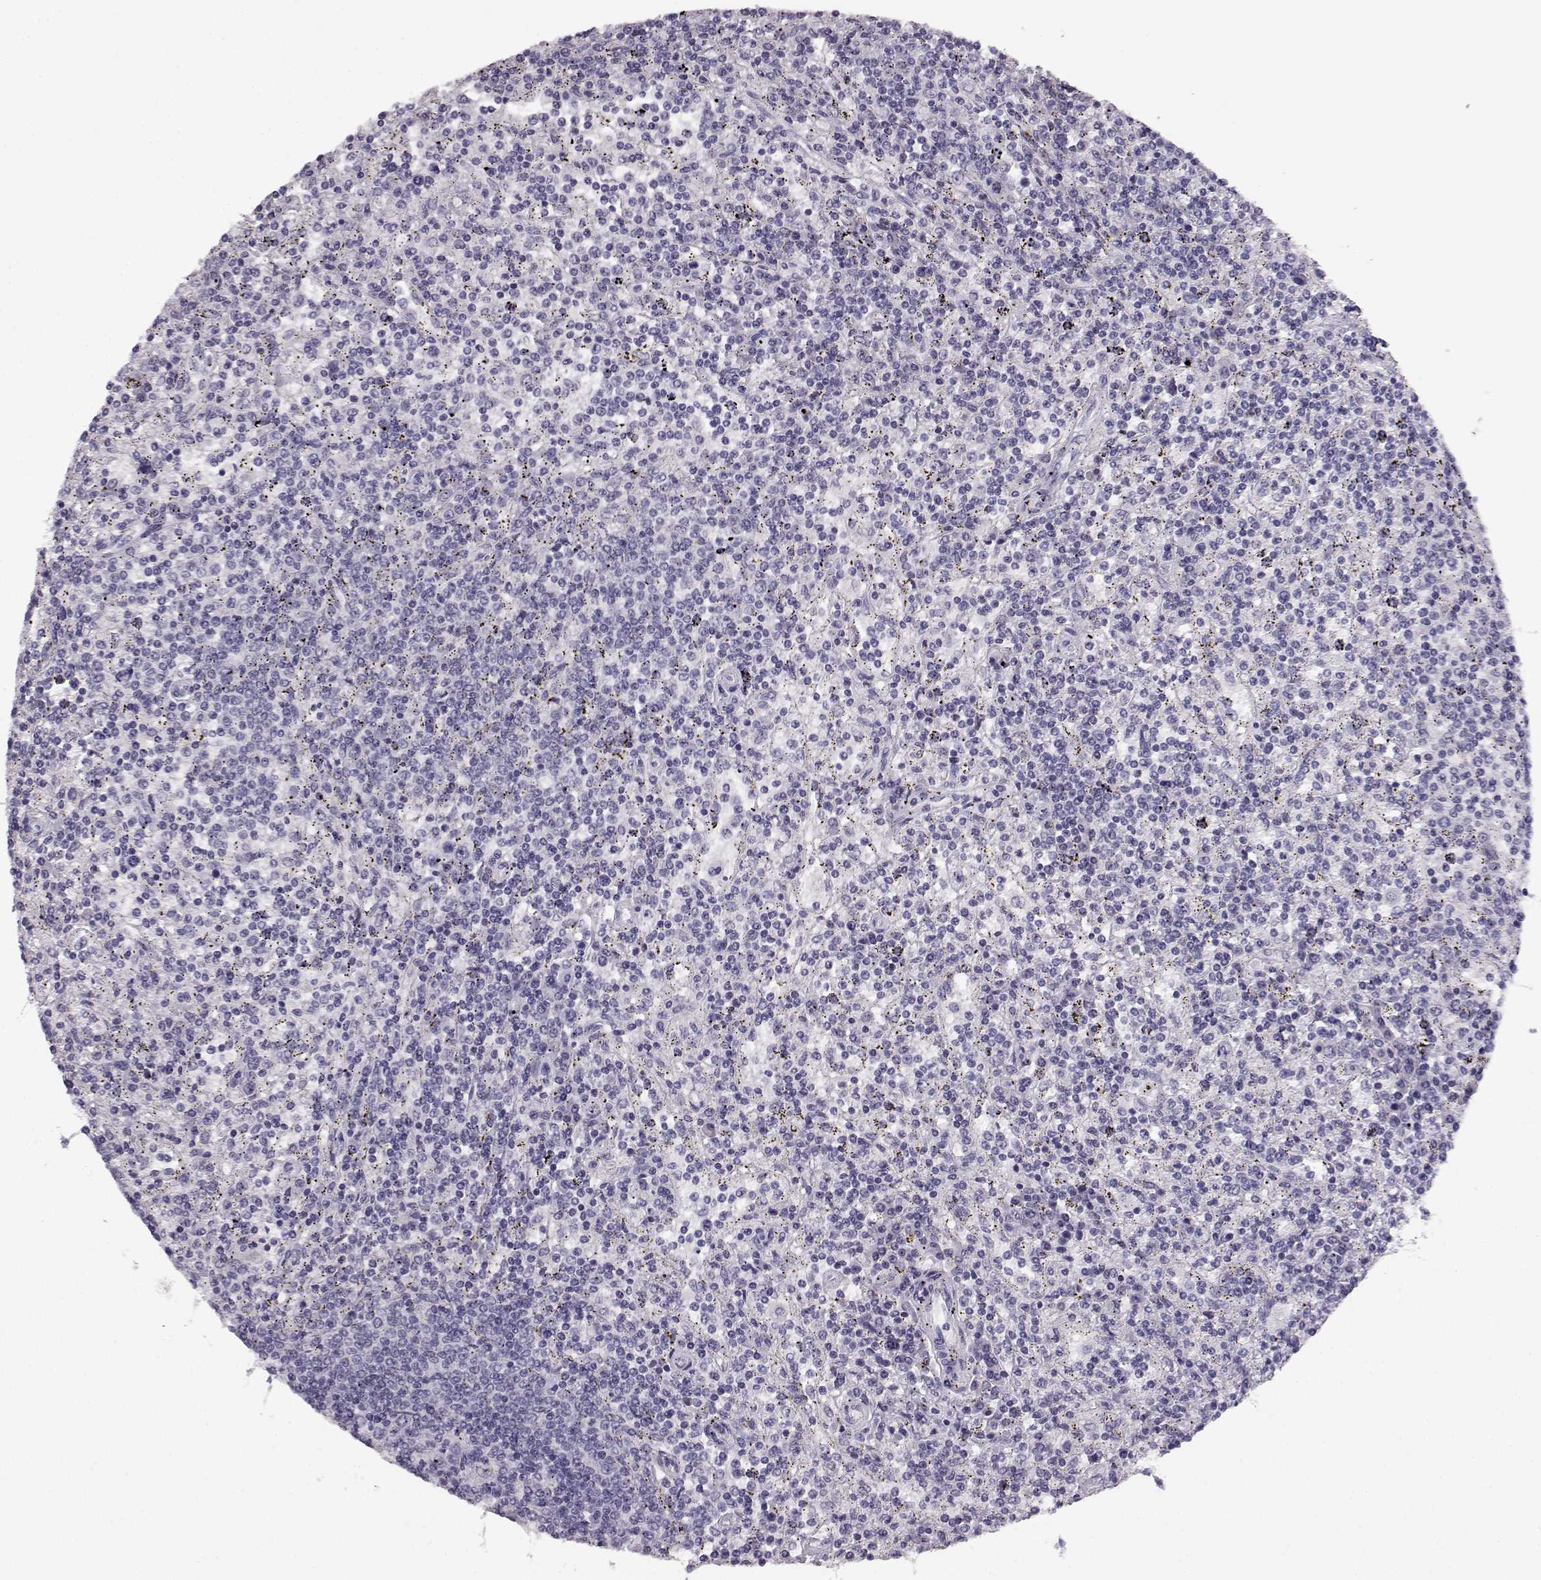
{"staining": {"intensity": "negative", "quantity": "none", "location": "none"}, "tissue": "lymphoma", "cell_type": "Tumor cells", "image_type": "cancer", "snomed": [{"axis": "morphology", "description": "Malignant lymphoma, non-Hodgkin's type, Low grade"}, {"axis": "topography", "description": "Spleen"}], "caption": "Histopathology image shows no protein expression in tumor cells of lymphoma tissue.", "gene": "BFSP2", "patient": {"sex": "male", "age": 62}}